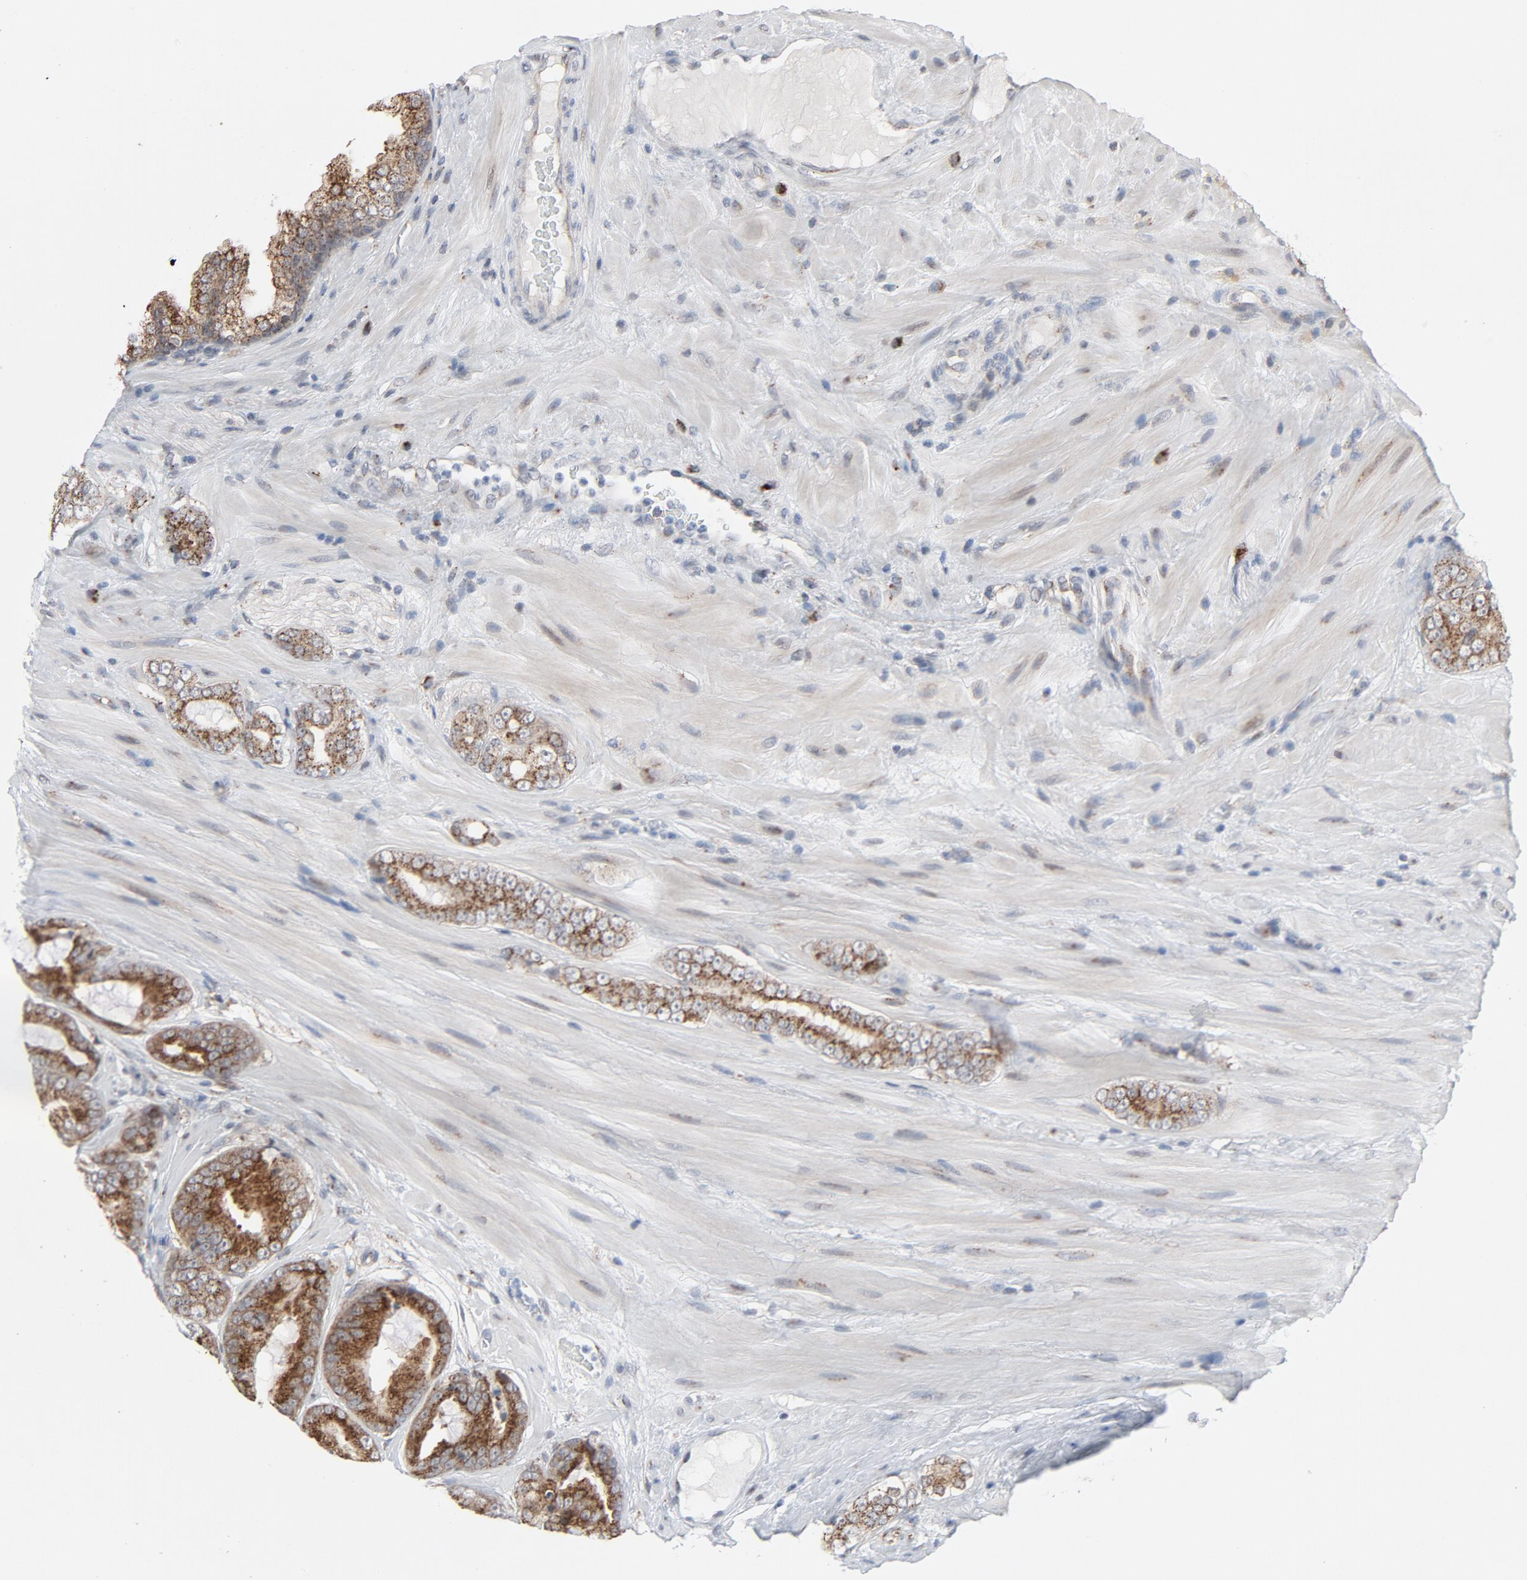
{"staining": {"intensity": "moderate", "quantity": ">75%", "location": "cytoplasmic/membranous"}, "tissue": "prostate cancer", "cell_type": "Tumor cells", "image_type": "cancer", "snomed": [{"axis": "morphology", "description": "Adenocarcinoma, Low grade"}, {"axis": "topography", "description": "Prostate"}], "caption": "Immunohistochemistry staining of adenocarcinoma (low-grade) (prostate), which shows medium levels of moderate cytoplasmic/membranous expression in about >75% of tumor cells indicating moderate cytoplasmic/membranous protein staining. The staining was performed using DAB (3,3'-diaminobenzidine) (brown) for protein detection and nuclei were counterstained in hematoxylin (blue).", "gene": "RPL12", "patient": {"sex": "male", "age": 58}}